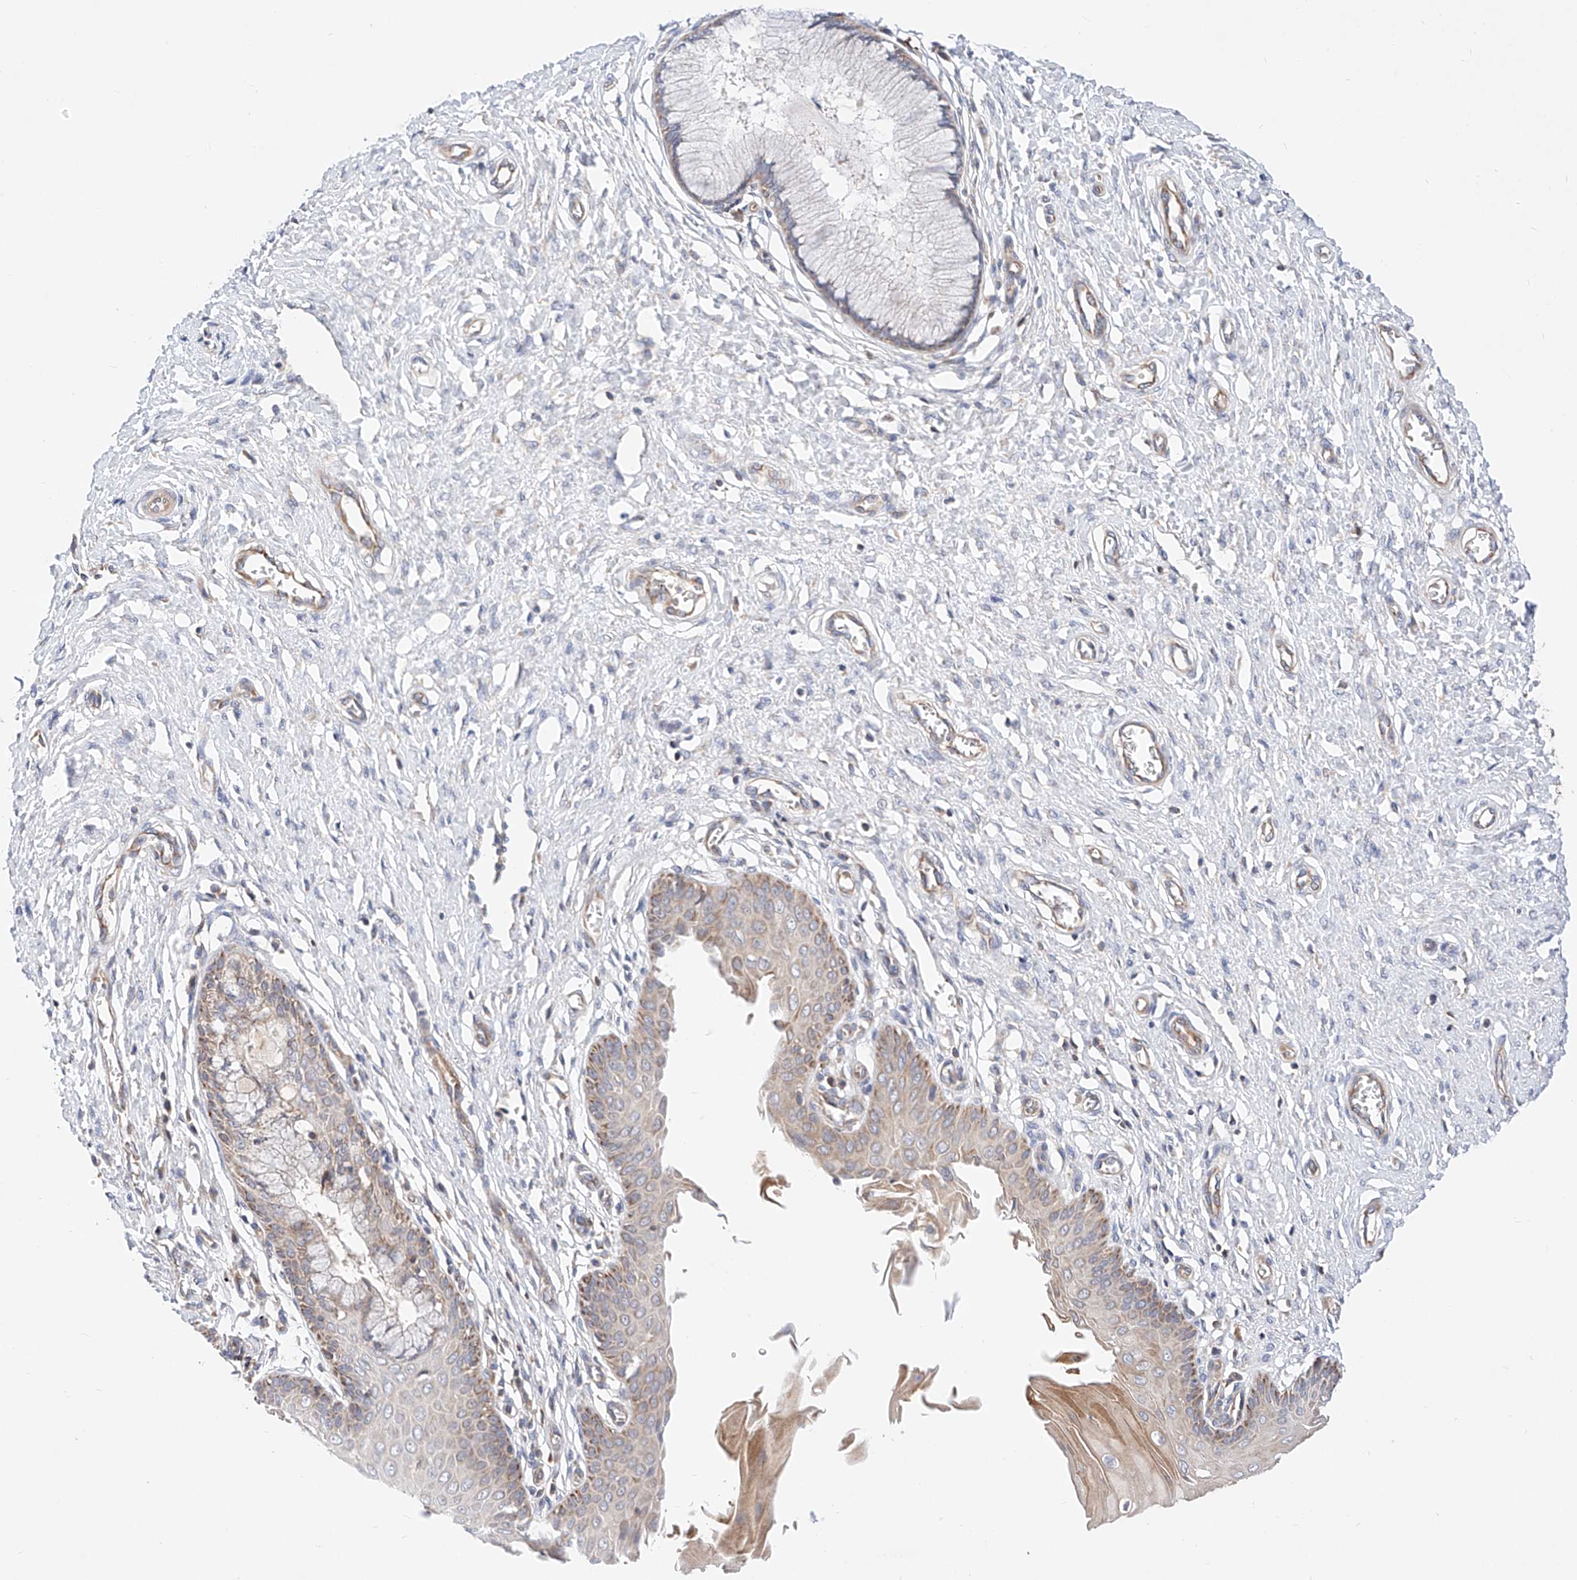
{"staining": {"intensity": "weak", "quantity": "25%-75%", "location": "cytoplasmic/membranous"}, "tissue": "cervix", "cell_type": "Glandular cells", "image_type": "normal", "snomed": [{"axis": "morphology", "description": "Normal tissue, NOS"}, {"axis": "topography", "description": "Cervix"}], "caption": "A histopathology image of cervix stained for a protein demonstrates weak cytoplasmic/membranous brown staining in glandular cells.", "gene": "NR1D1", "patient": {"sex": "female", "age": 55}}